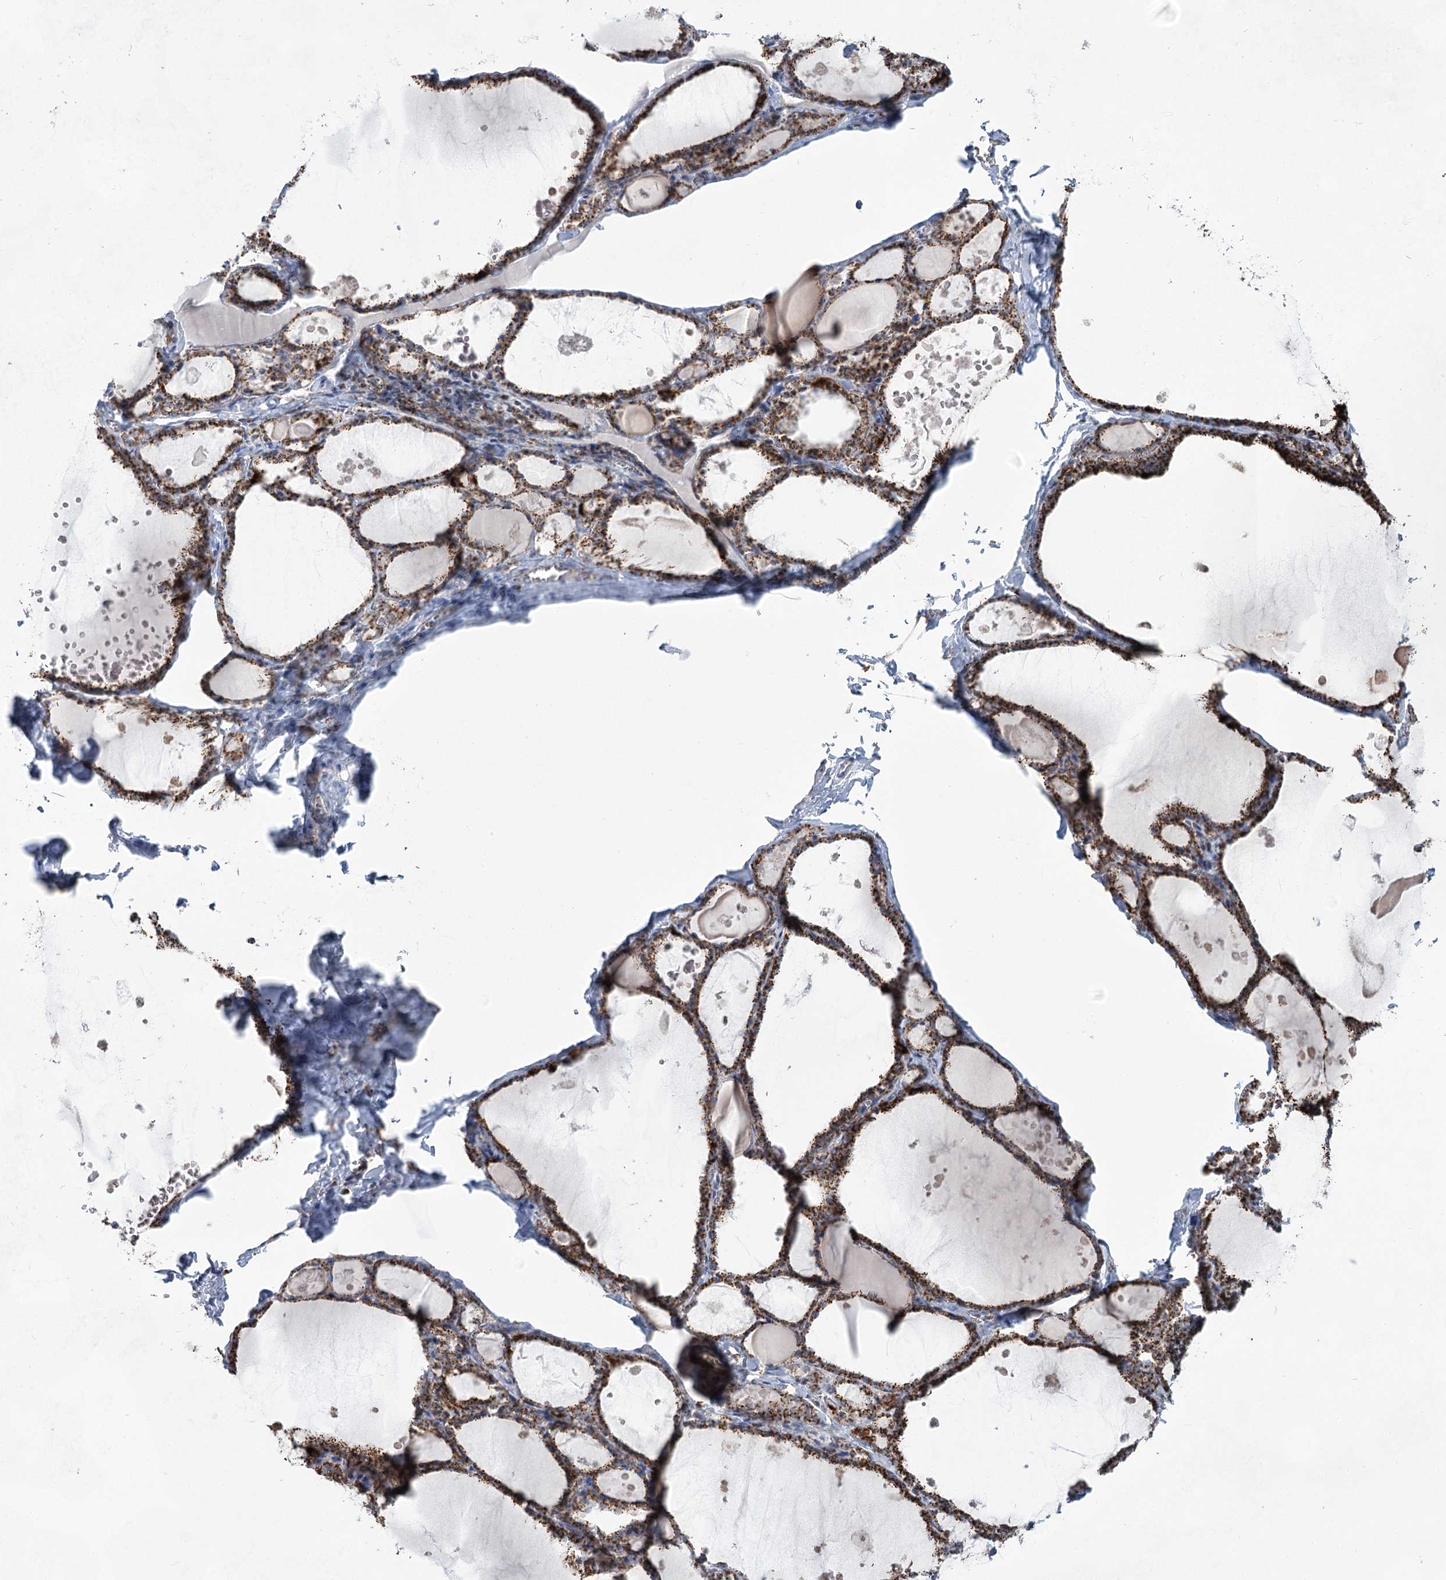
{"staining": {"intensity": "strong", "quantity": ">75%", "location": "cytoplasmic/membranous"}, "tissue": "thyroid gland", "cell_type": "Glandular cells", "image_type": "normal", "snomed": [{"axis": "morphology", "description": "Normal tissue, NOS"}, {"axis": "topography", "description": "Thyroid gland"}], "caption": "Strong cytoplasmic/membranous expression is present in about >75% of glandular cells in benign thyroid gland.", "gene": "CWF19L1", "patient": {"sex": "male", "age": 56}}